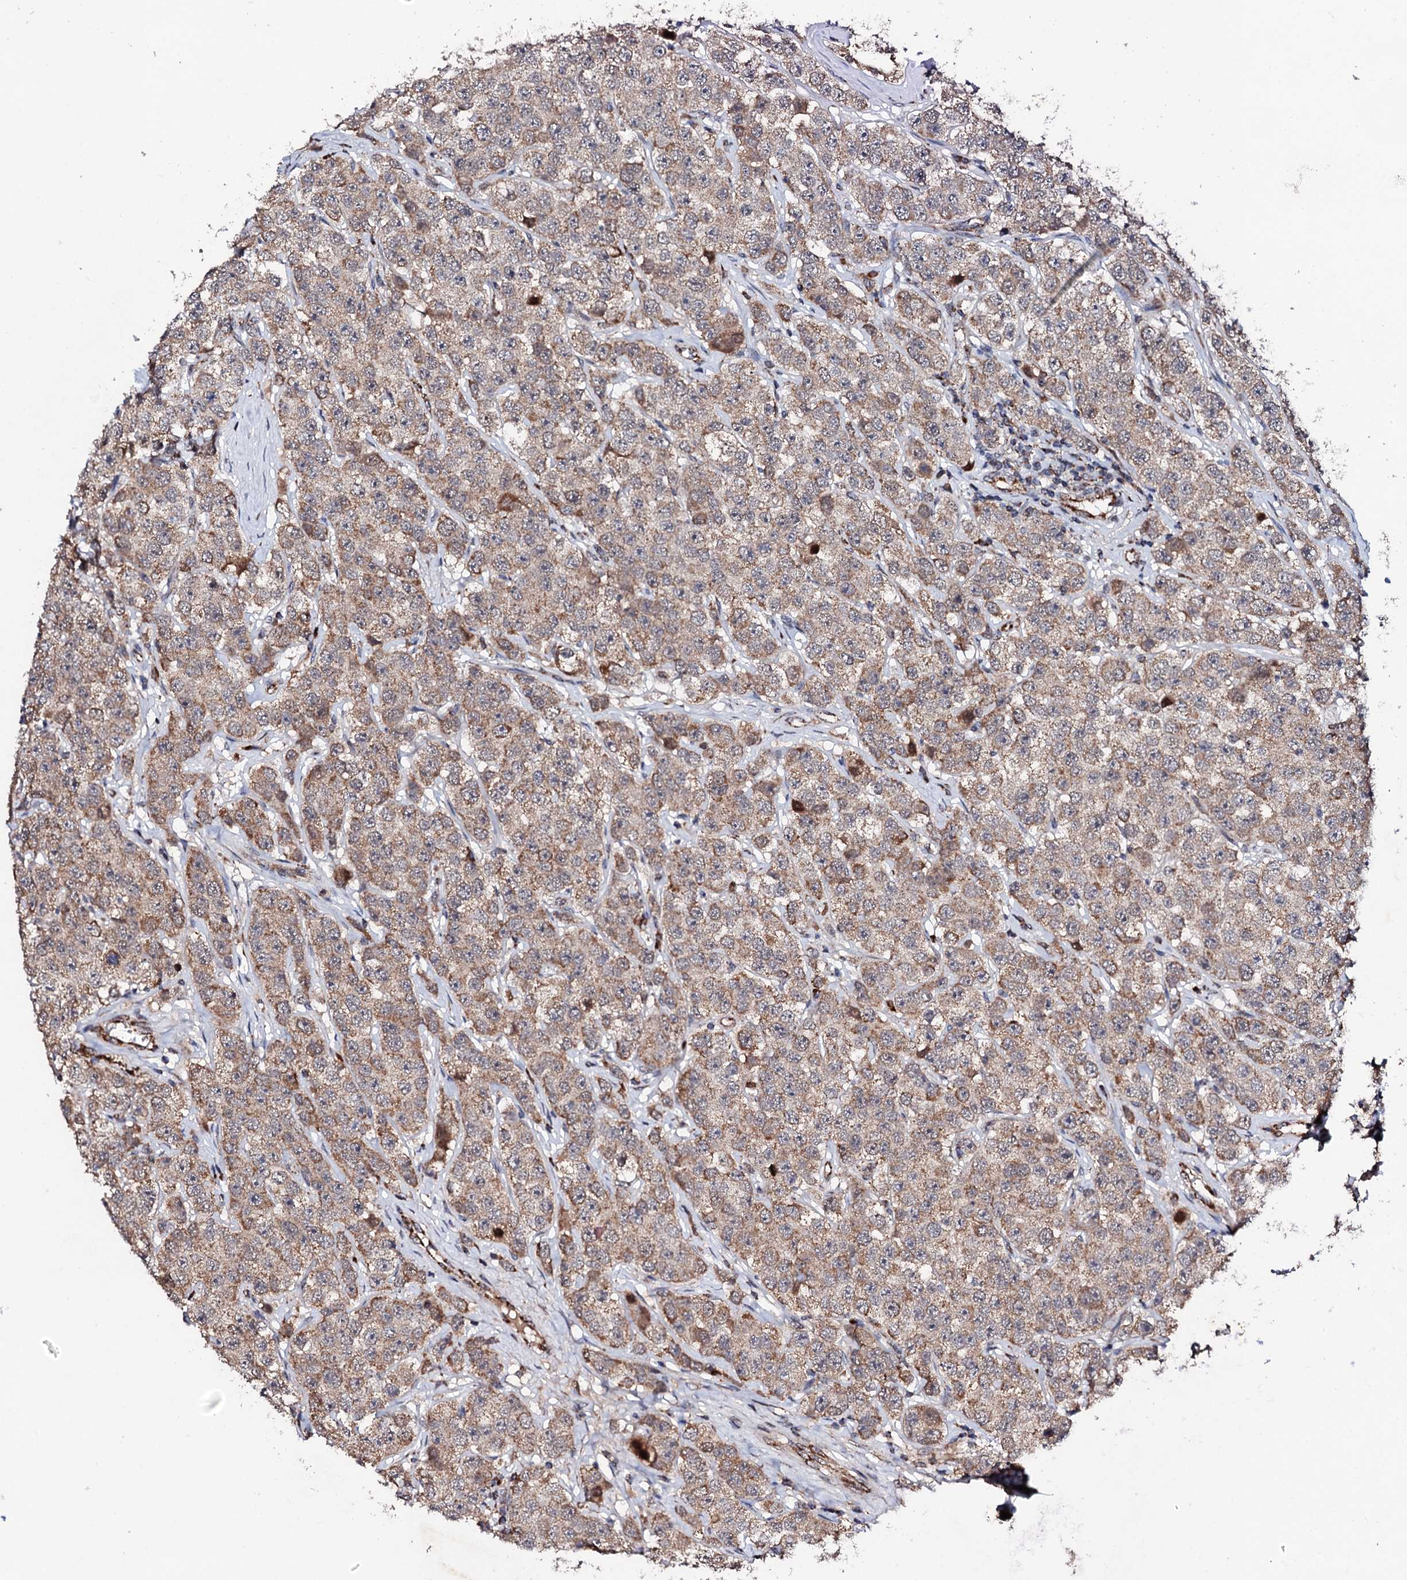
{"staining": {"intensity": "moderate", "quantity": ">75%", "location": "cytoplasmic/membranous"}, "tissue": "testis cancer", "cell_type": "Tumor cells", "image_type": "cancer", "snomed": [{"axis": "morphology", "description": "Seminoma, NOS"}, {"axis": "topography", "description": "Testis"}], "caption": "Immunohistochemistry (IHC) micrograph of testis seminoma stained for a protein (brown), which reveals medium levels of moderate cytoplasmic/membranous staining in approximately >75% of tumor cells.", "gene": "MTIF3", "patient": {"sex": "male", "age": 28}}